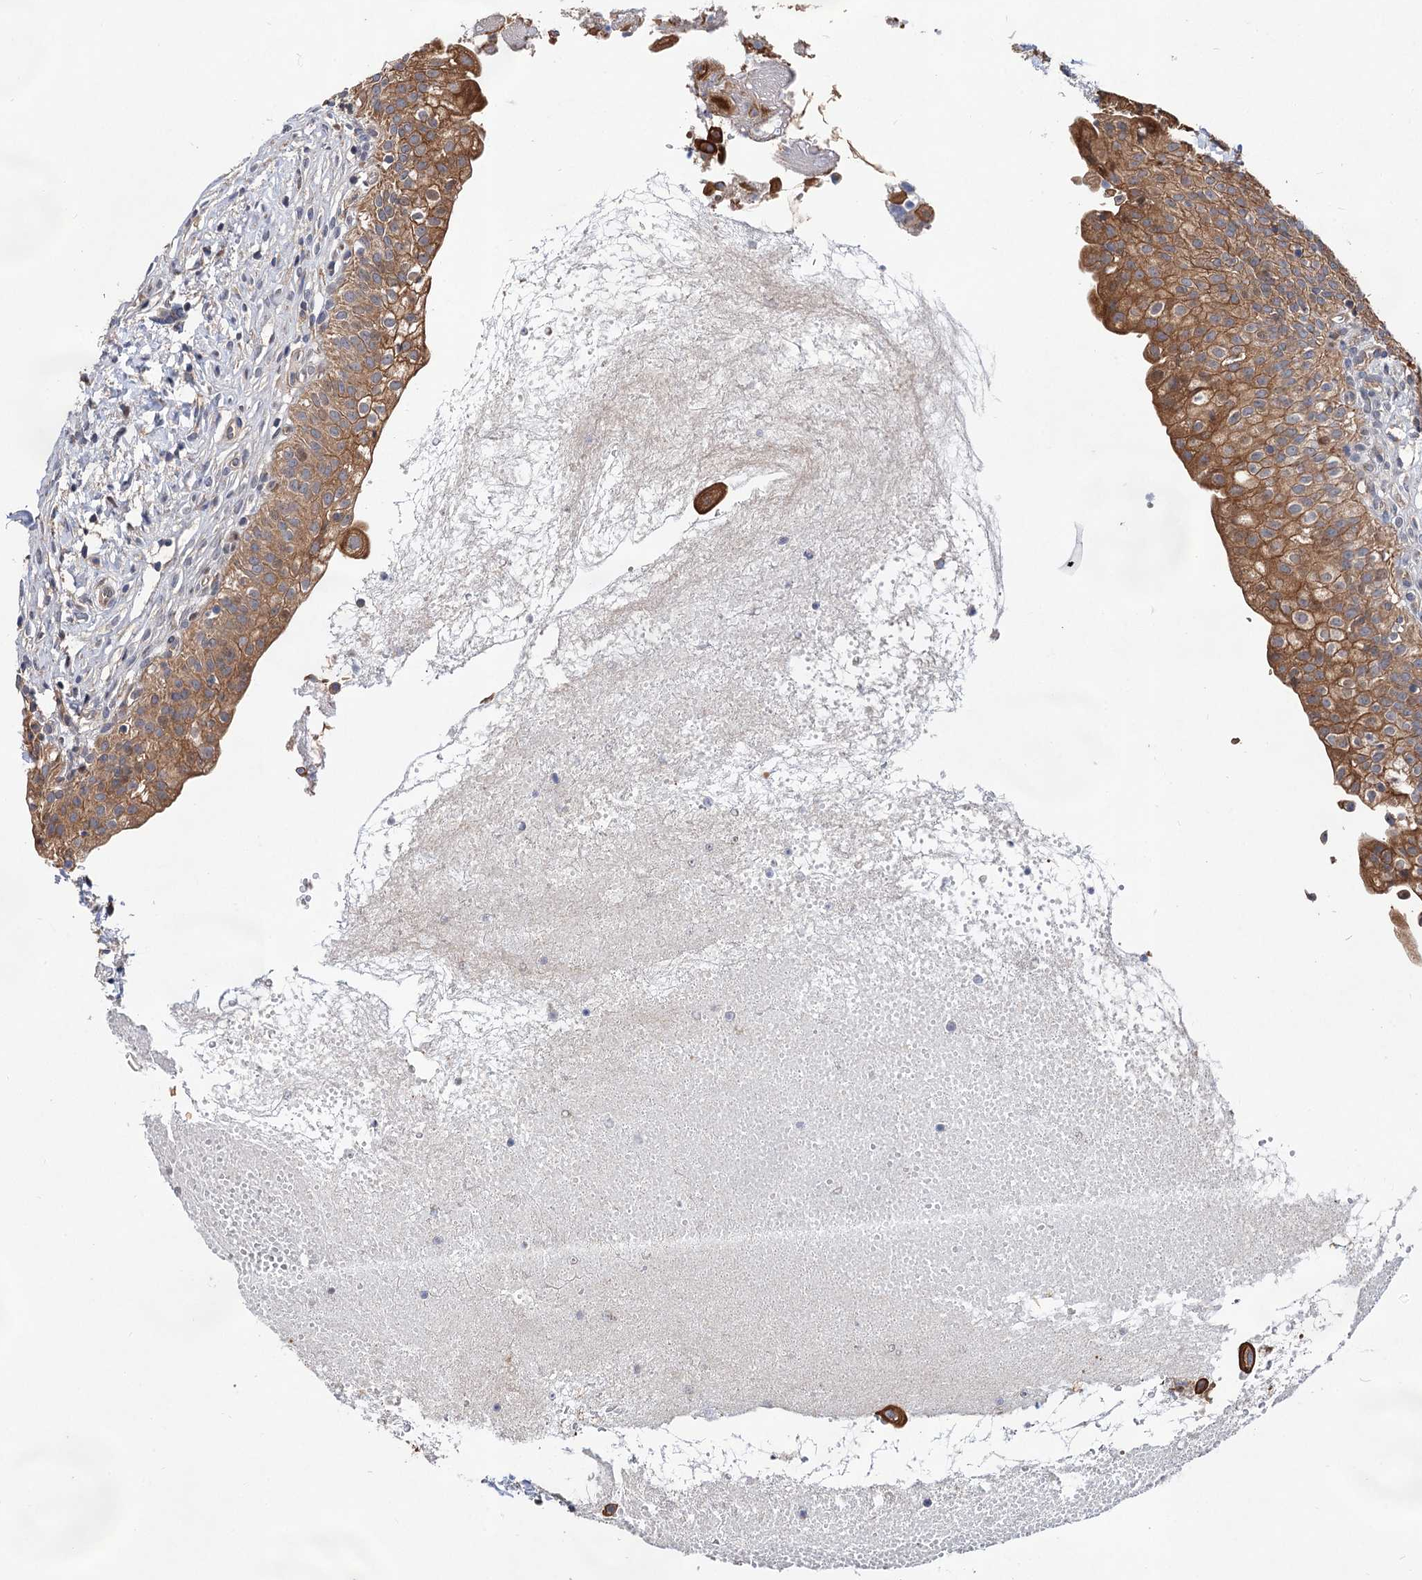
{"staining": {"intensity": "strong", "quantity": ">75%", "location": "cytoplasmic/membranous"}, "tissue": "urinary bladder", "cell_type": "Urothelial cells", "image_type": "normal", "snomed": [{"axis": "morphology", "description": "Normal tissue, NOS"}, {"axis": "topography", "description": "Urinary bladder"}], "caption": "An immunohistochemistry photomicrograph of benign tissue is shown. Protein staining in brown labels strong cytoplasmic/membranous positivity in urinary bladder within urothelial cells. The staining was performed using DAB (3,3'-diaminobenzidine) to visualize the protein expression in brown, while the nuclei were stained in blue with hematoxylin (Magnification: 20x).", "gene": "NAA25", "patient": {"sex": "male", "age": 55}}